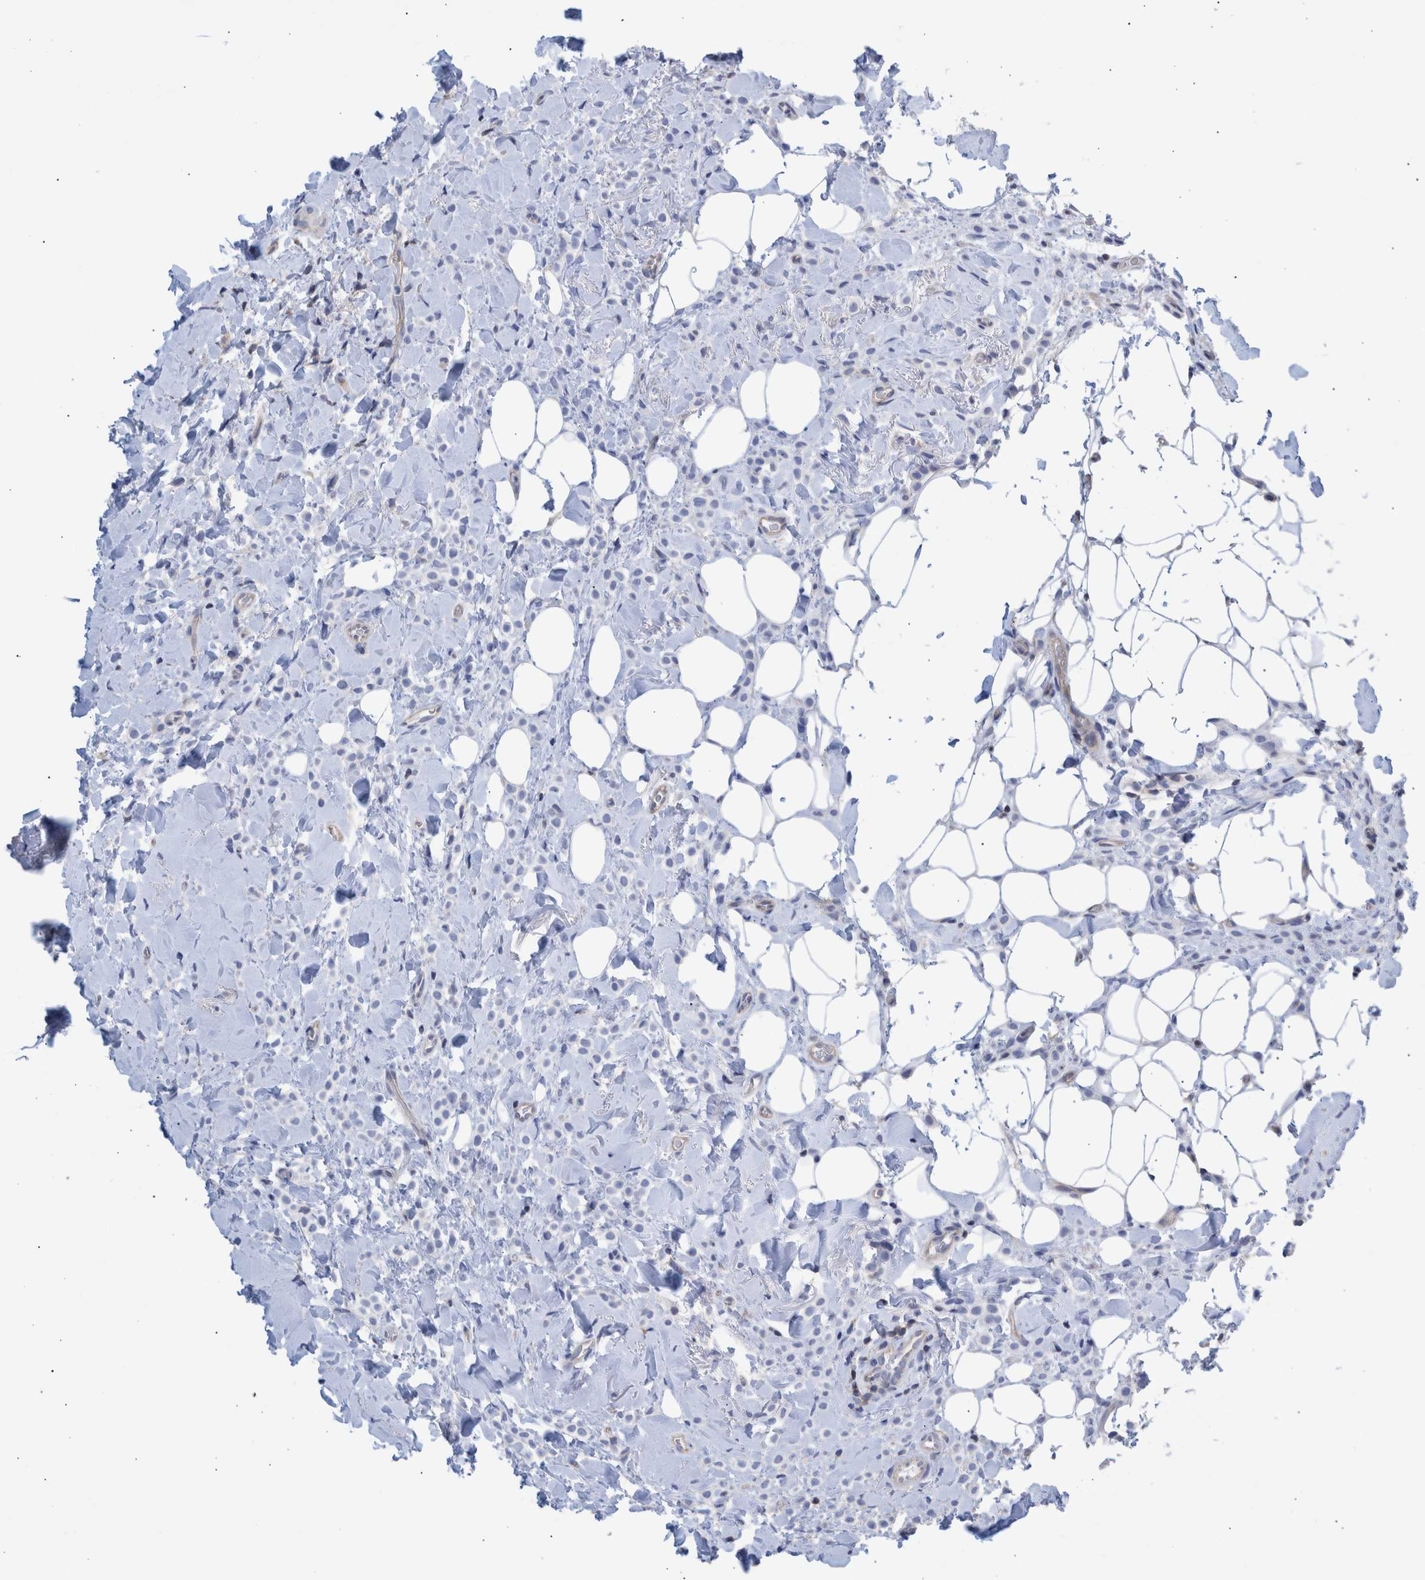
{"staining": {"intensity": "negative", "quantity": "none", "location": "none"}, "tissue": "breast cancer", "cell_type": "Tumor cells", "image_type": "cancer", "snomed": [{"axis": "morphology", "description": "Normal tissue, NOS"}, {"axis": "morphology", "description": "Lobular carcinoma"}, {"axis": "topography", "description": "Breast"}], "caption": "Human breast cancer (lobular carcinoma) stained for a protein using IHC shows no staining in tumor cells.", "gene": "PPP3CC", "patient": {"sex": "female", "age": 50}}